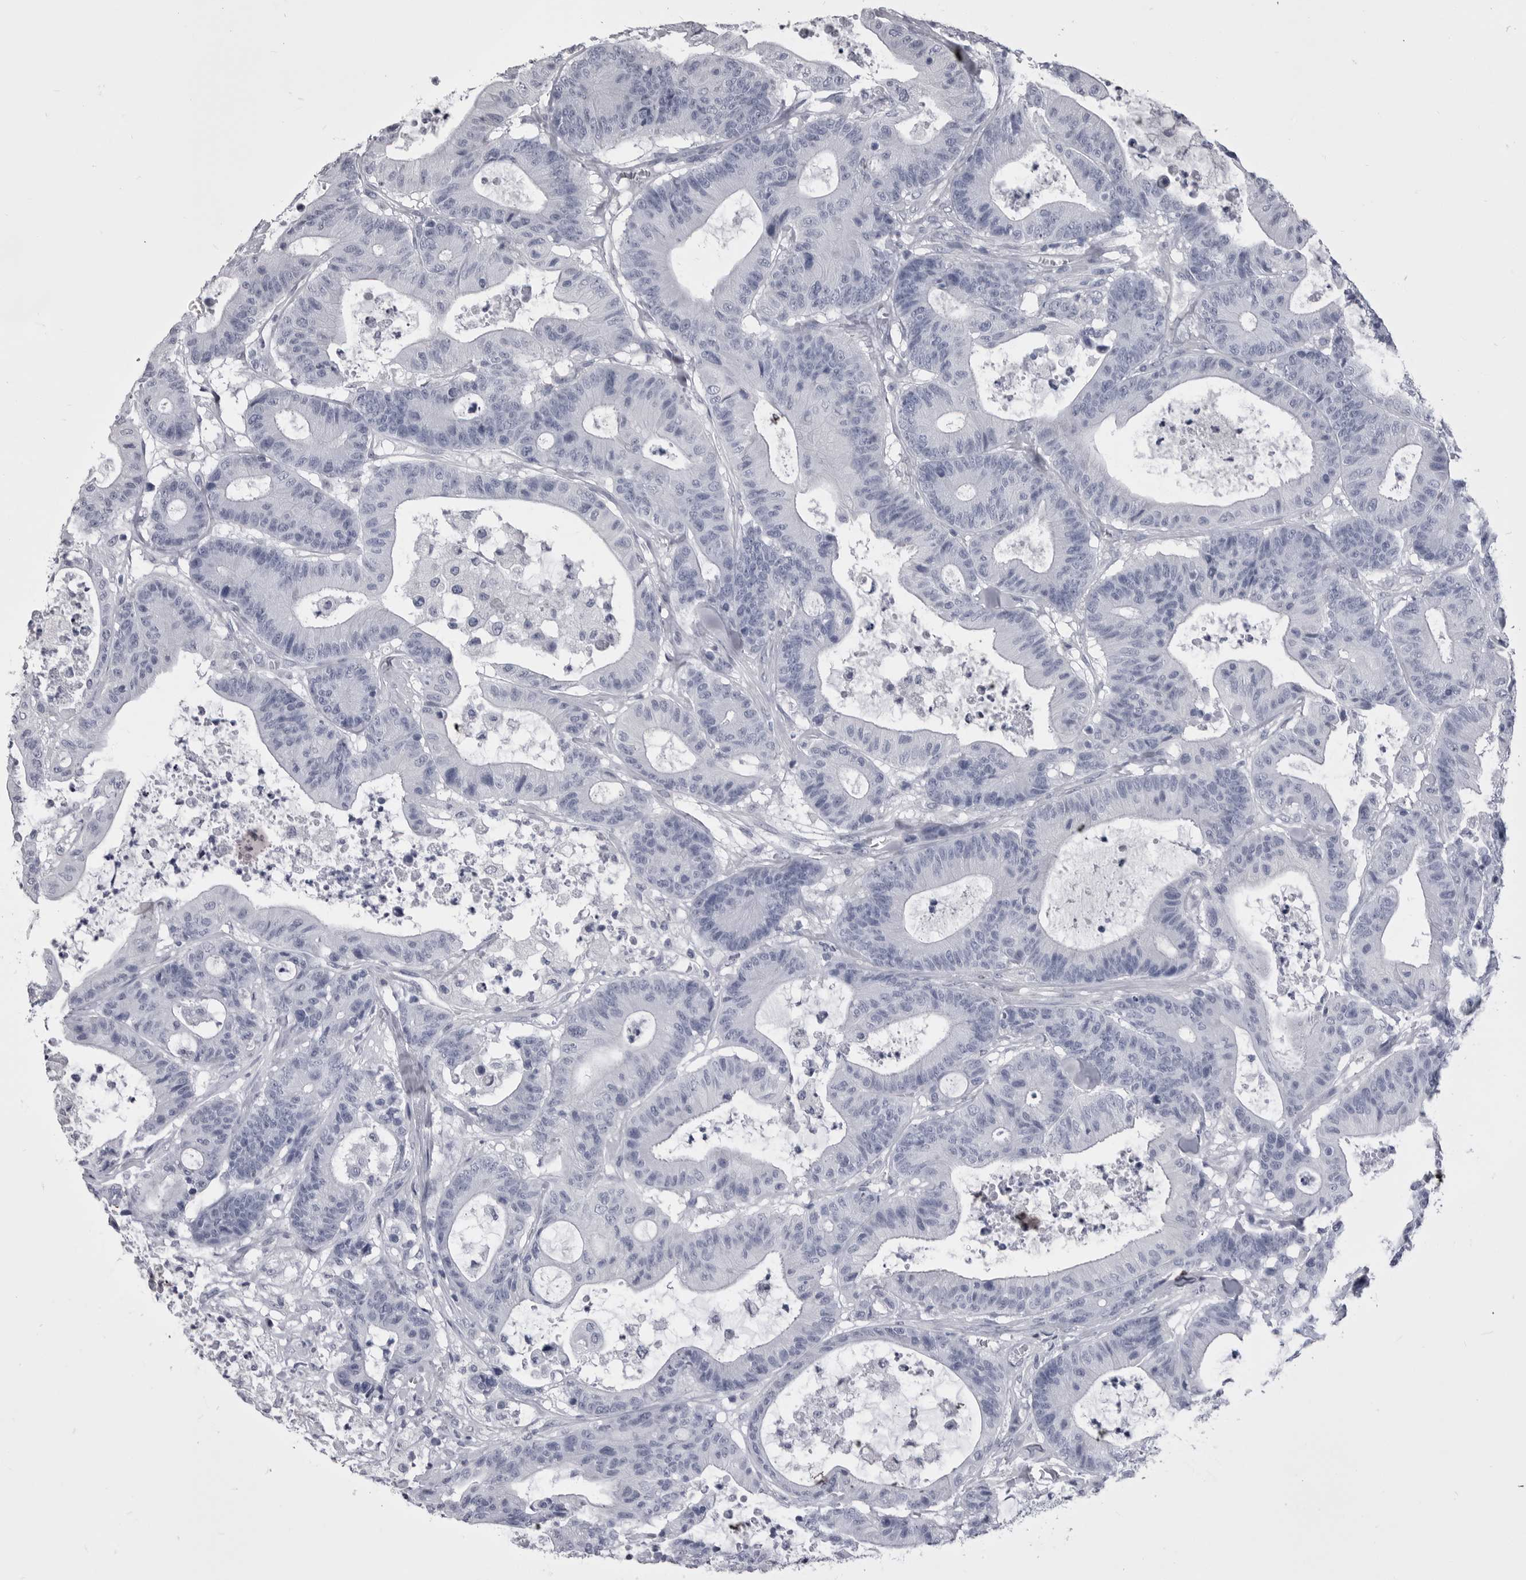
{"staining": {"intensity": "negative", "quantity": "none", "location": "none"}, "tissue": "colorectal cancer", "cell_type": "Tumor cells", "image_type": "cancer", "snomed": [{"axis": "morphology", "description": "Adenocarcinoma, NOS"}, {"axis": "topography", "description": "Colon"}], "caption": "Adenocarcinoma (colorectal) was stained to show a protein in brown. There is no significant expression in tumor cells. (DAB (3,3'-diaminobenzidine) immunohistochemistry (IHC) visualized using brightfield microscopy, high magnification).", "gene": "ANK2", "patient": {"sex": "female", "age": 84}}